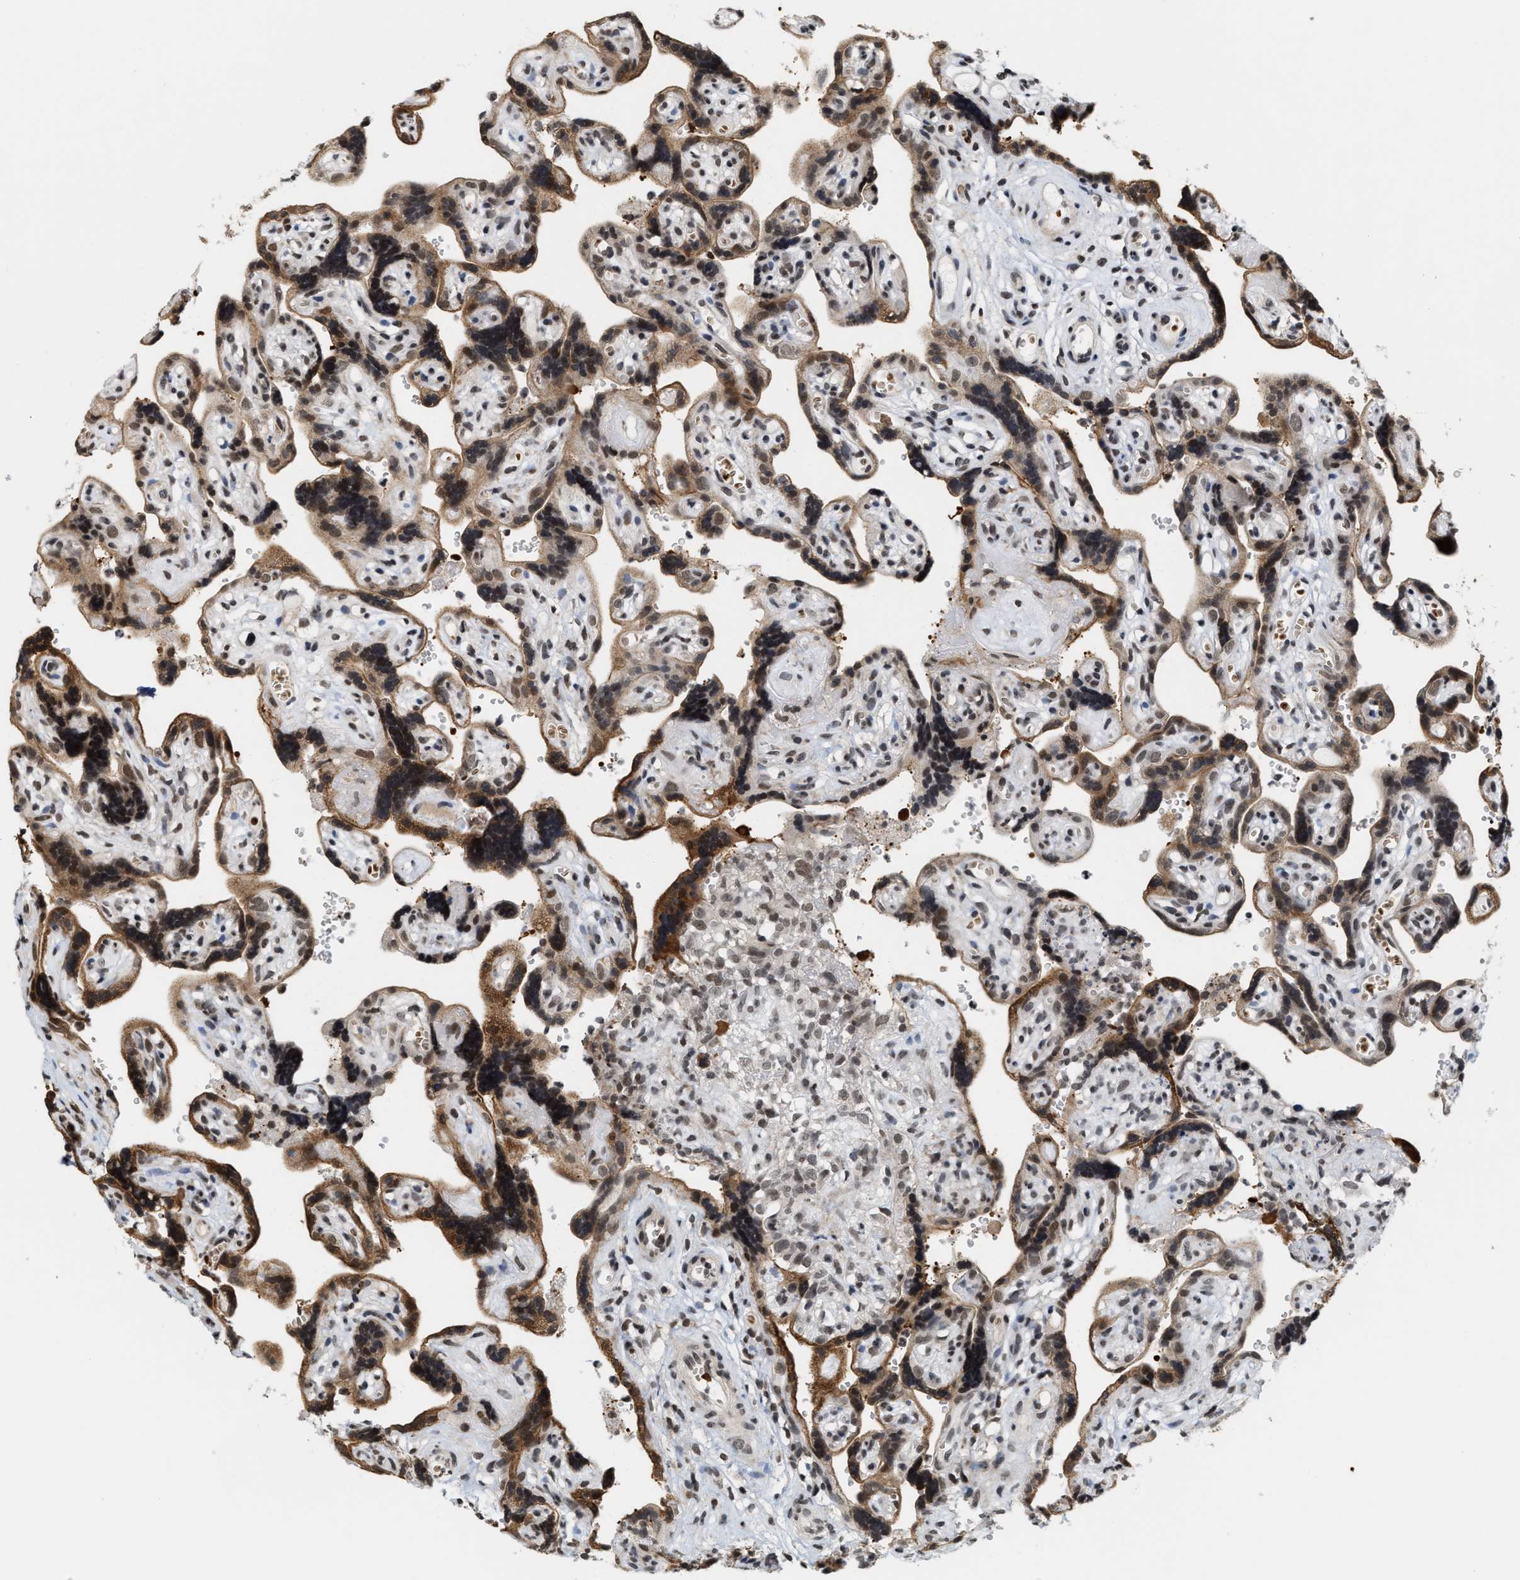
{"staining": {"intensity": "strong", "quantity": ">75%", "location": "cytoplasmic/membranous,nuclear"}, "tissue": "placenta", "cell_type": "Decidual cells", "image_type": "normal", "snomed": [{"axis": "morphology", "description": "Normal tissue, NOS"}, {"axis": "topography", "description": "Placenta"}], "caption": "IHC (DAB) staining of benign placenta demonstrates strong cytoplasmic/membranous,nuclear protein positivity in approximately >75% of decidual cells. The protein of interest is shown in brown color, while the nuclei are stained blue.", "gene": "ANKRD6", "patient": {"sex": "female", "age": 30}}